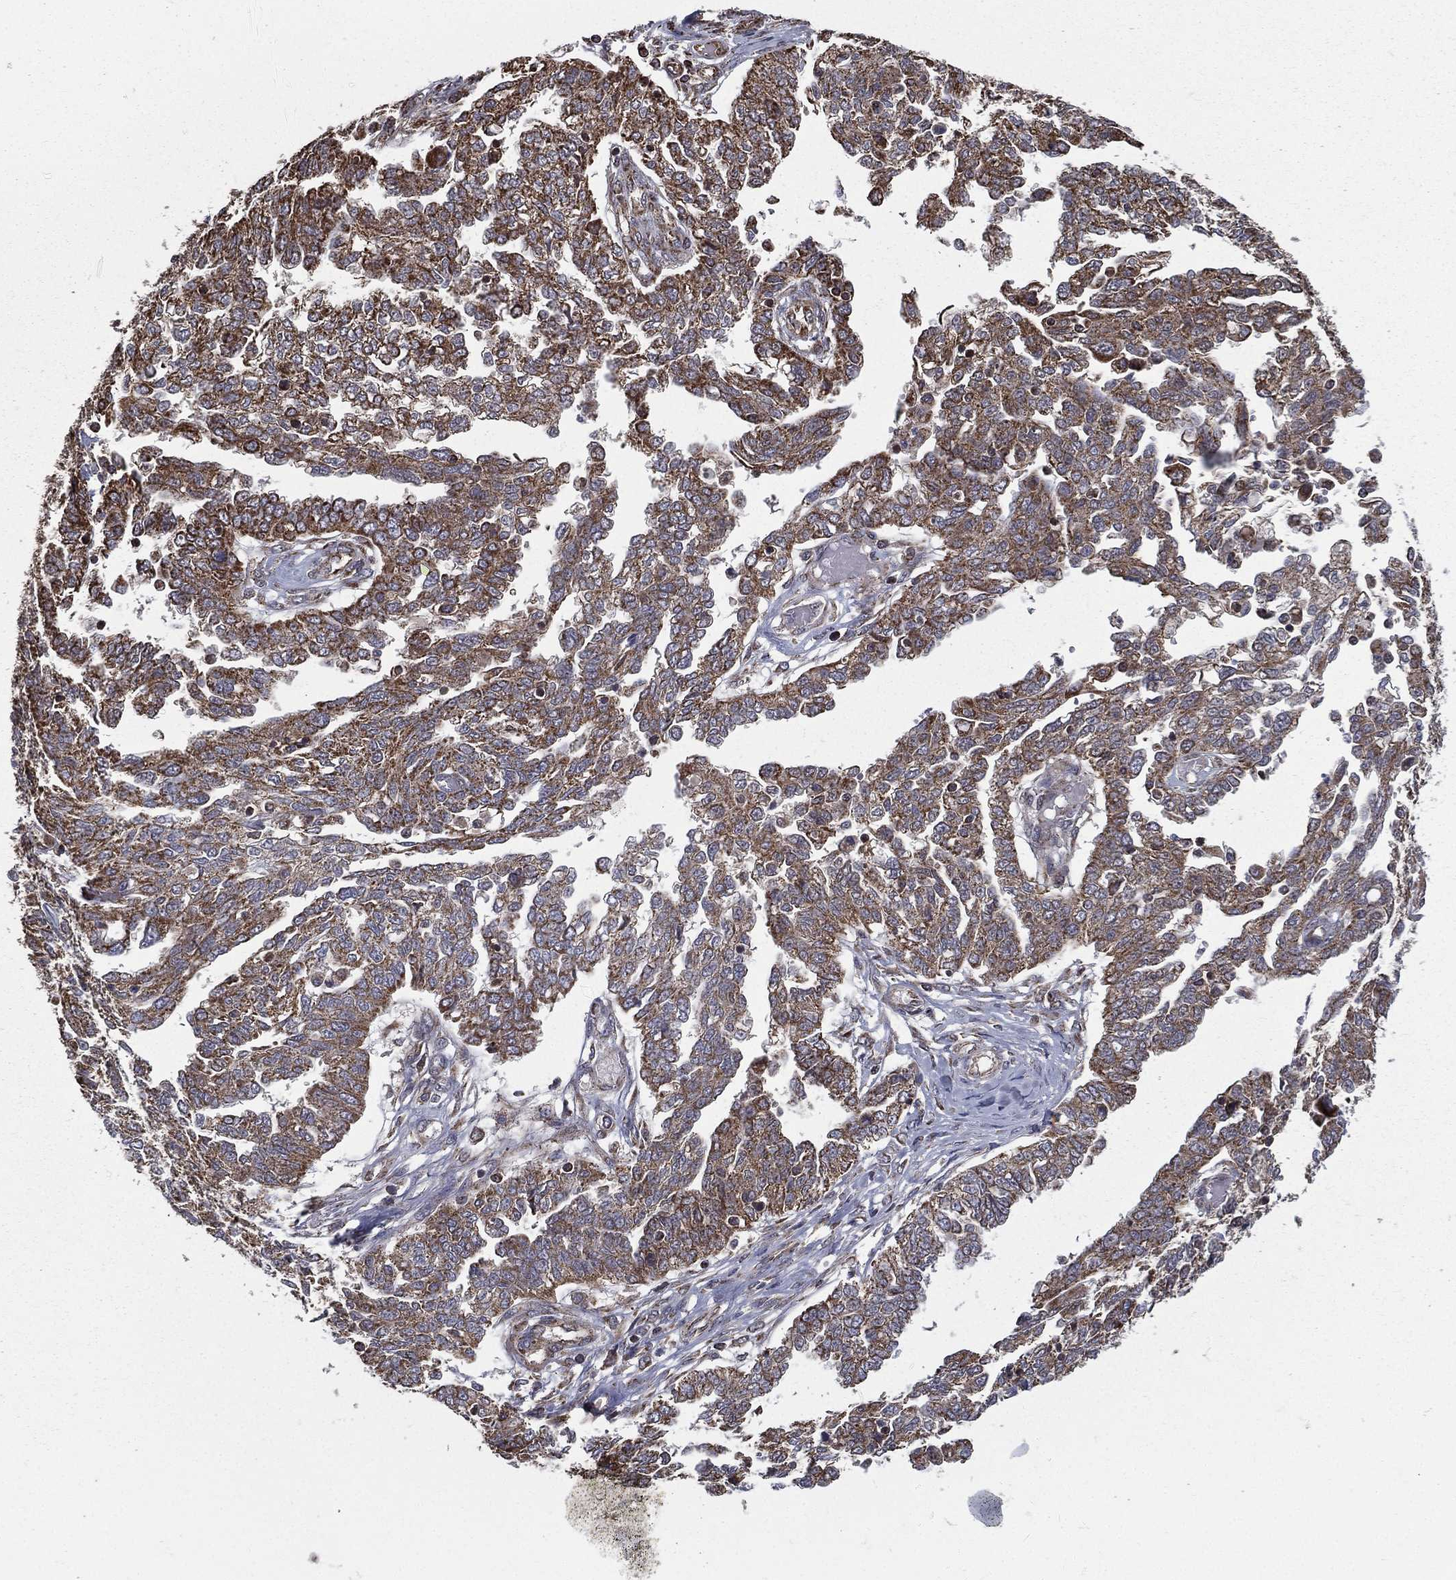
{"staining": {"intensity": "moderate", "quantity": ">75%", "location": "cytoplasmic/membranous"}, "tissue": "ovarian cancer", "cell_type": "Tumor cells", "image_type": "cancer", "snomed": [{"axis": "morphology", "description": "Cystadenocarcinoma, serous, NOS"}, {"axis": "topography", "description": "Ovary"}], "caption": "An image showing moderate cytoplasmic/membranous positivity in approximately >75% of tumor cells in ovarian serous cystadenocarcinoma, as visualized by brown immunohistochemical staining.", "gene": "RIGI", "patient": {"sex": "female", "age": 67}}